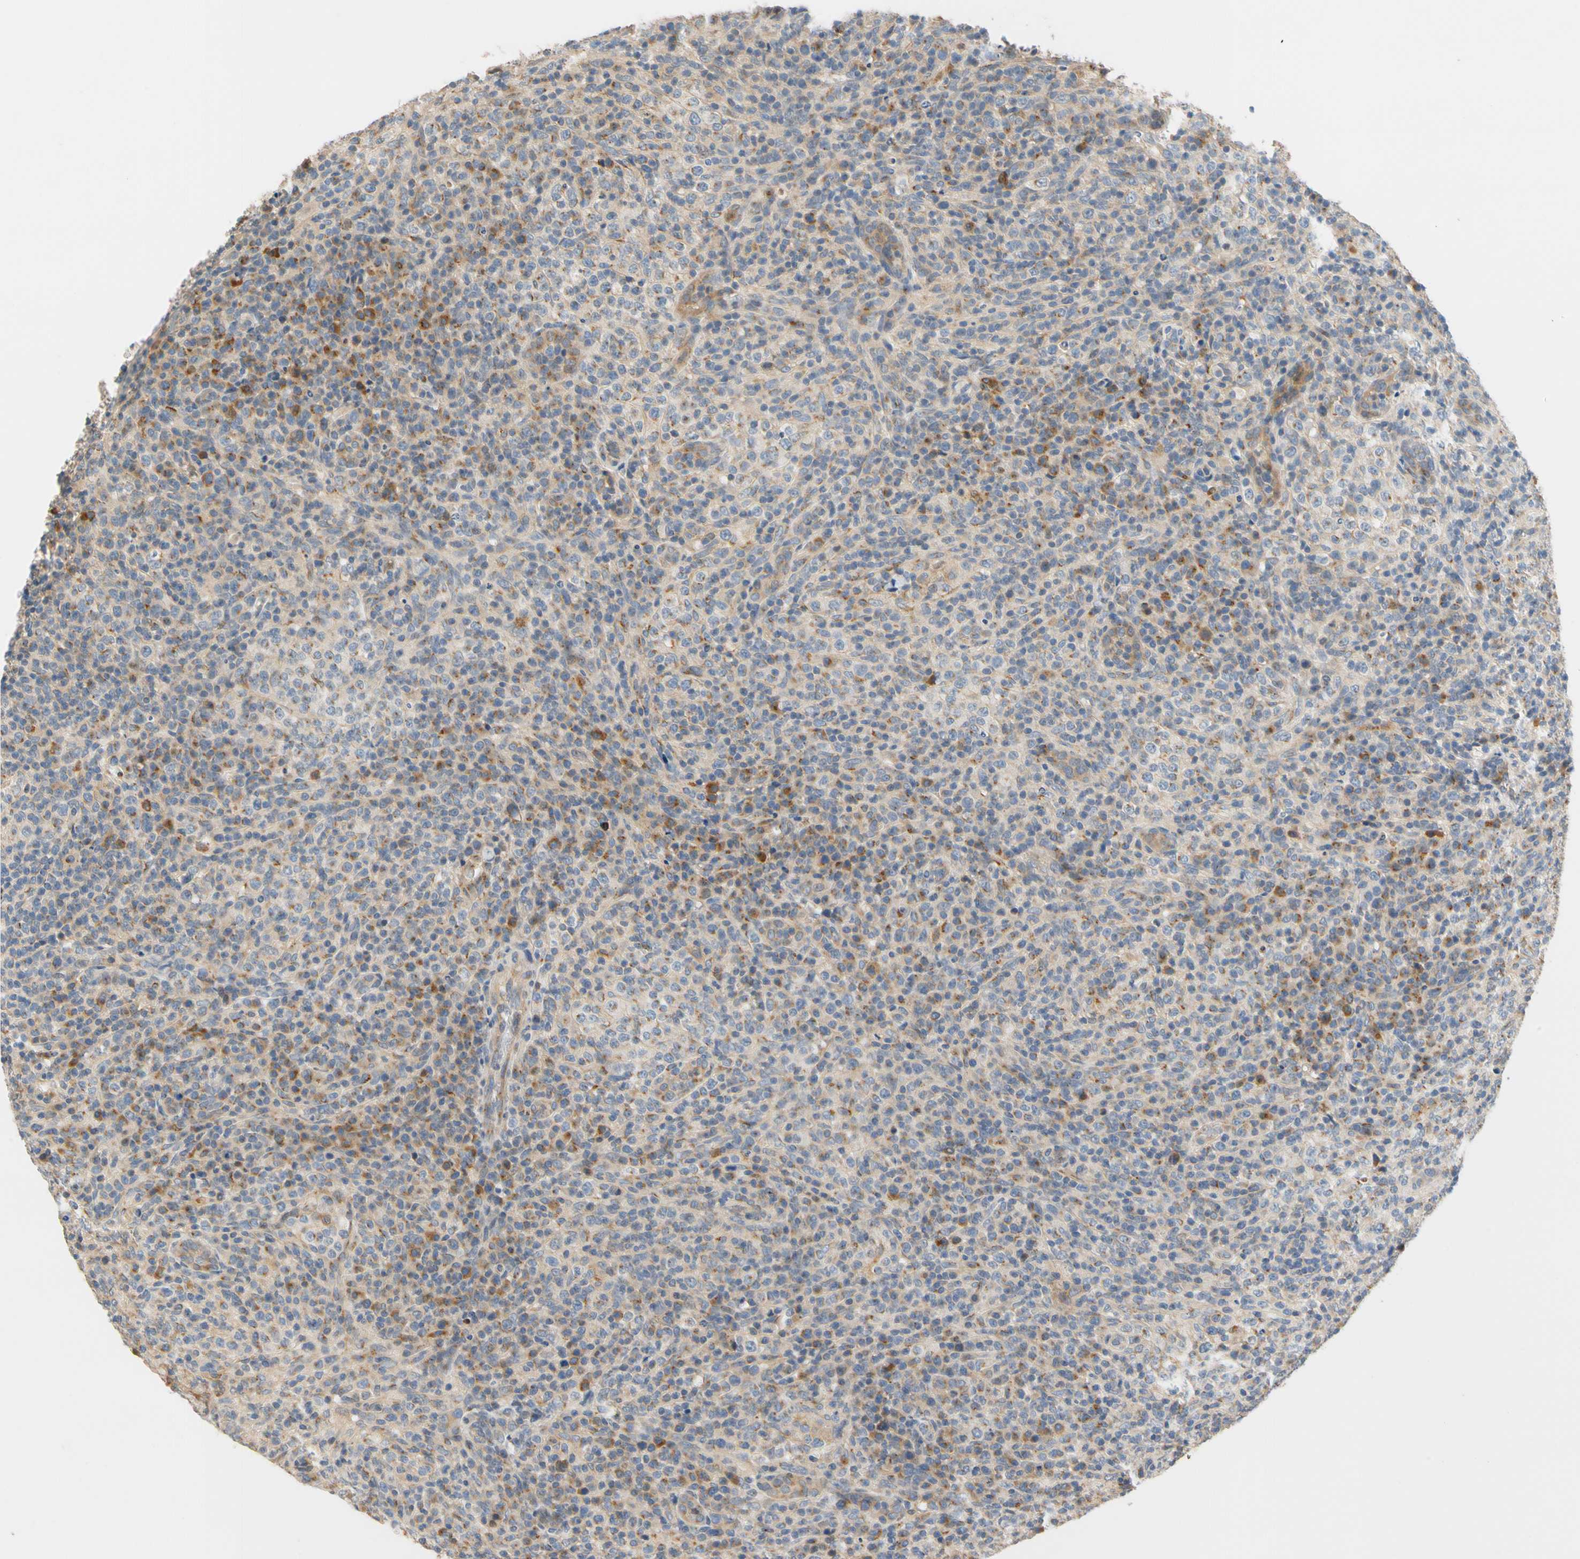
{"staining": {"intensity": "moderate", "quantity": ">75%", "location": "cytoplasmic/membranous"}, "tissue": "lymphoma", "cell_type": "Tumor cells", "image_type": "cancer", "snomed": [{"axis": "morphology", "description": "Malignant lymphoma, non-Hodgkin's type, High grade"}, {"axis": "topography", "description": "Lymph node"}], "caption": "This photomicrograph reveals immunohistochemistry (IHC) staining of human high-grade malignant lymphoma, non-Hodgkin's type, with medium moderate cytoplasmic/membranous positivity in approximately >75% of tumor cells.", "gene": "GPSM2", "patient": {"sex": "female", "age": 76}}